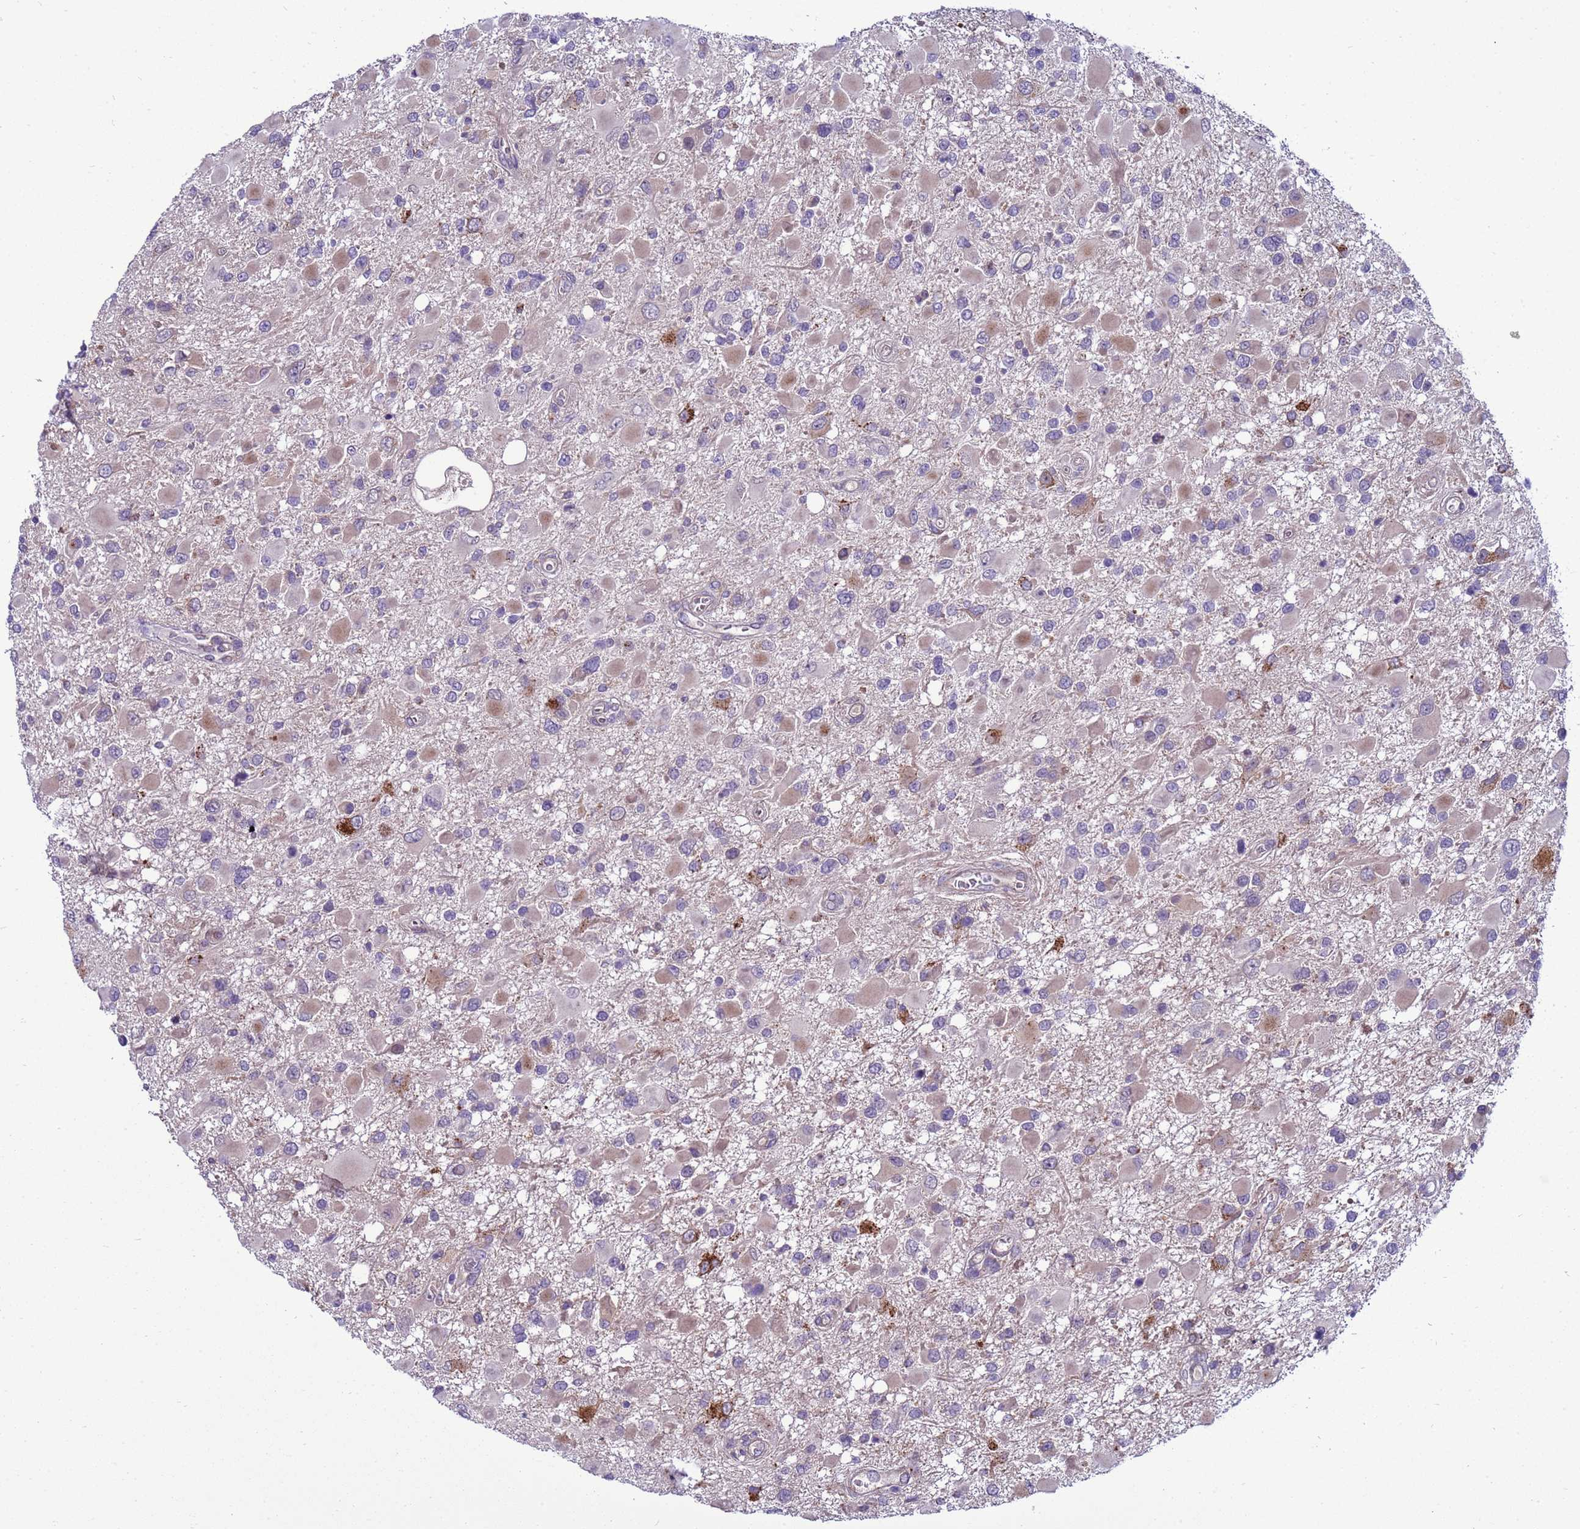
{"staining": {"intensity": "strong", "quantity": "<25%", "location": "cytoplasmic/membranous"}, "tissue": "glioma", "cell_type": "Tumor cells", "image_type": "cancer", "snomed": [{"axis": "morphology", "description": "Glioma, malignant, High grade"}, {"axis": "topography", "description": "Brain"}], "caption": "Protein expression by immunohistochemistry displays strong cytoplasmic/membranous positivity in about <25% of tumor cells in glioma. Using DAB (3,3'-diaminobenzidine) (brown) and hematoxylin (blue) stains, captured at high magnification using brightfield microscopy.", "gene": "NAT2", "patient": {"sex": "male", "age": 53}}